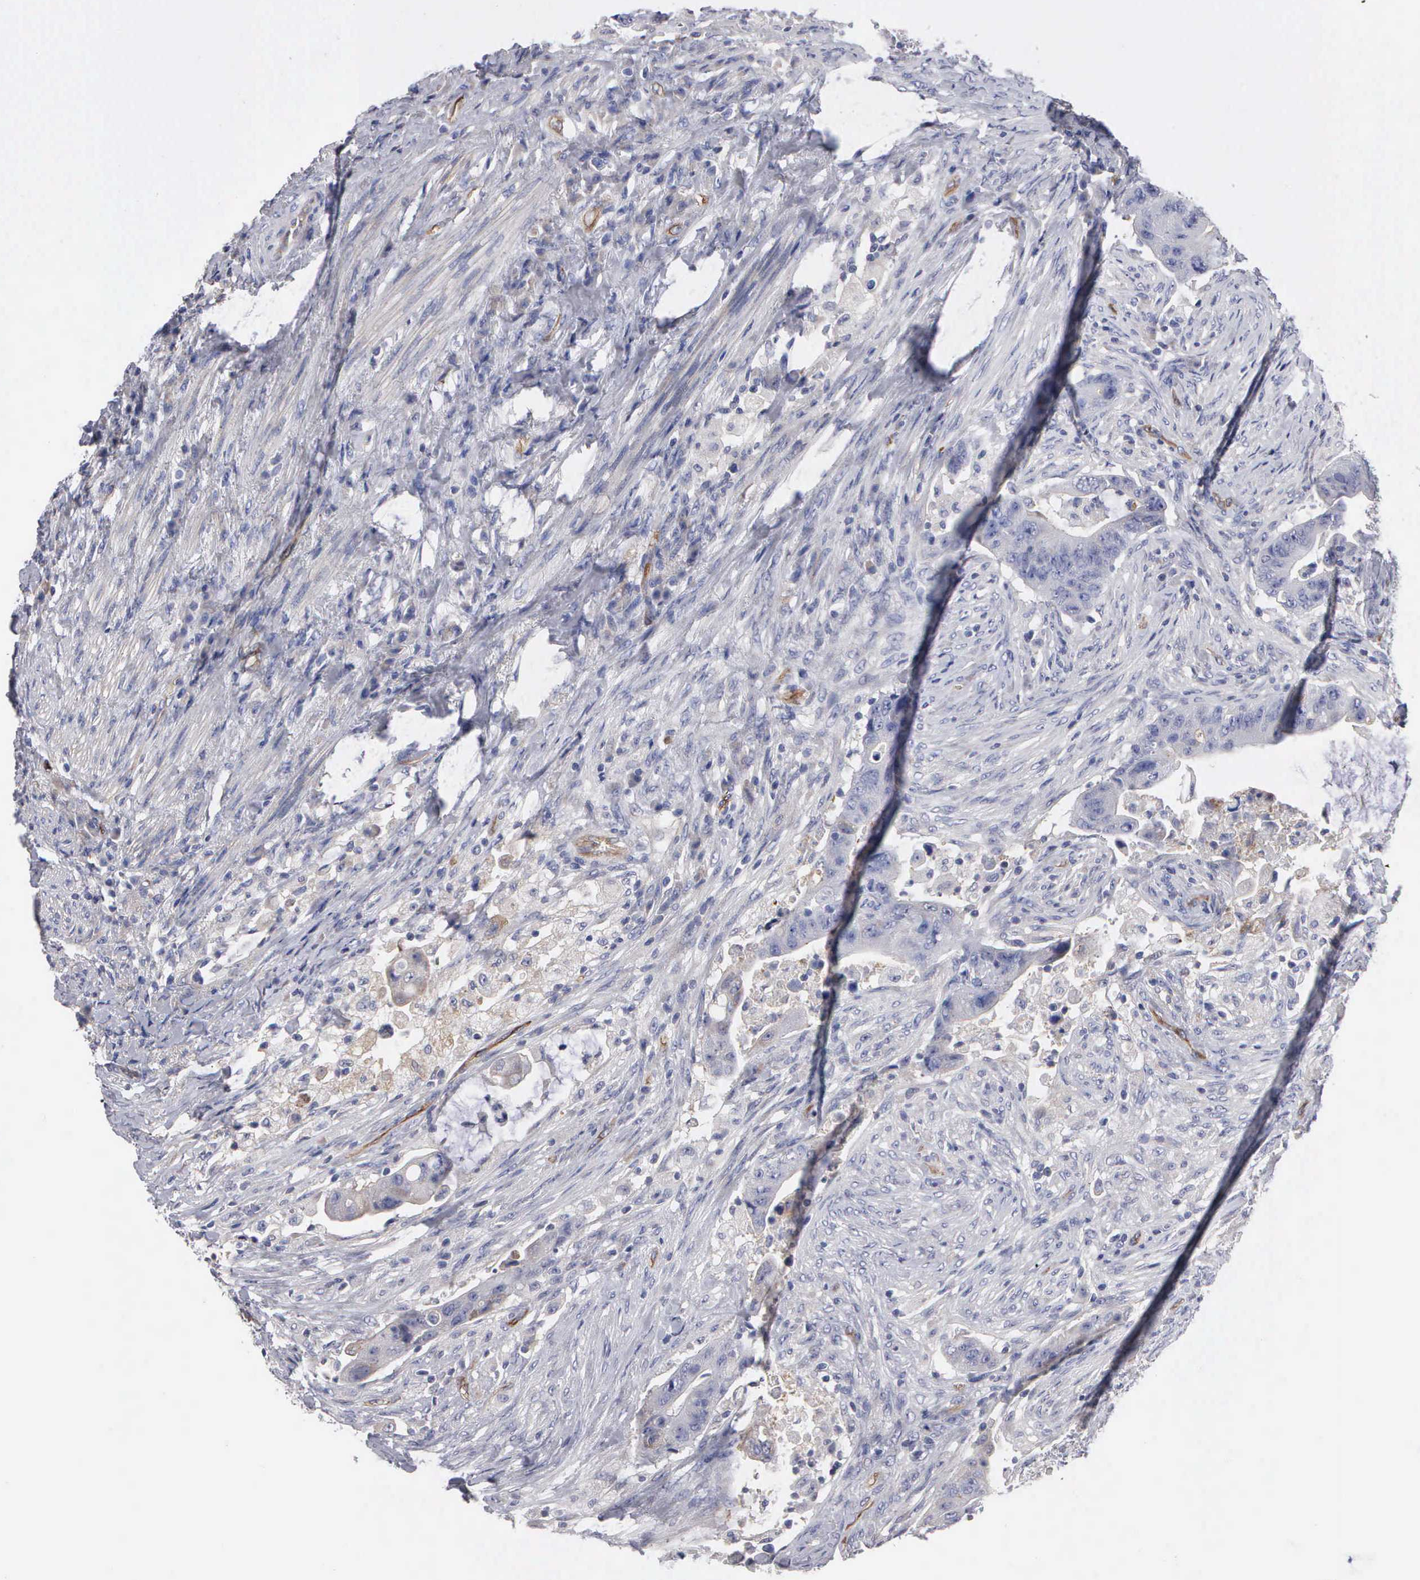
{"staining": {"intensity": "weak", "quantity": "<25%", "location": "cytoplasmic/membranous"}, "tissue": "colorectal cancer", "cell_type": "Tumor cells", "image_type": "cancer", "snomed": [{"axis": "morphology", "description": "Adenocarcinoma, NOS"}, {"axis": "topography", "description": "Rectum"}], "caption": "Micrograph shows no significant protein staining in tumor cells of colorectal cancer.", "gene": "RDX", "patient": {"sex": "female", "age": 71}}